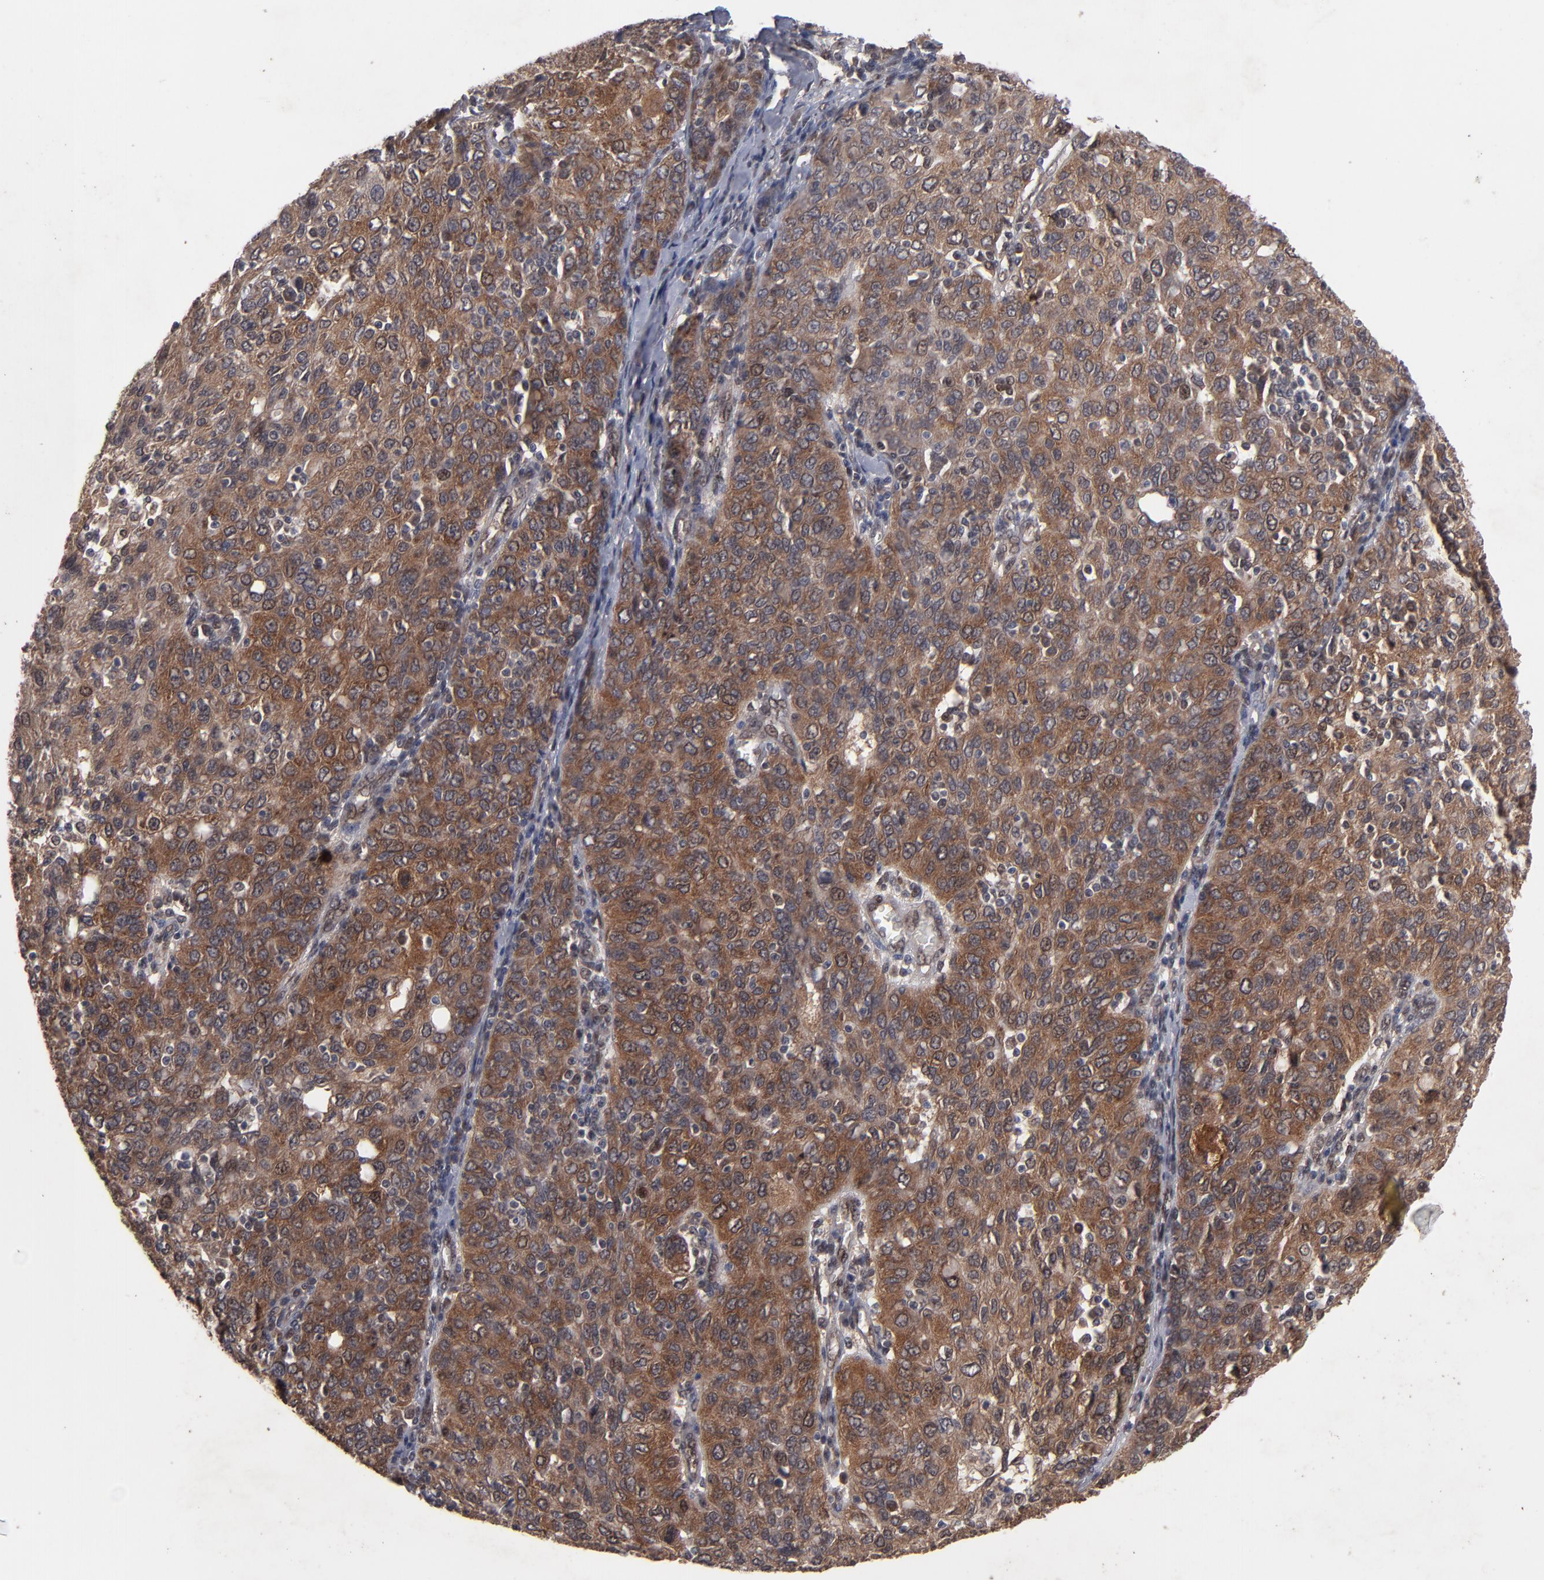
{"staining": {"intensity": "moderate", "quantity": ">75%", "location": "cytoplasmic/membranous"}, "tissue": "ovarian cancer", "cell_type": "Tumor cells", "image_type": "cancer", "snomed": [{"axis": "morphology", "description": "Carcinoma, endometroid"}, {"axis": "topography", "description": "Ovary"}], "caption": "Ovarian cancer stained for a protein (brown) exhibits moderate cytoplasmic/membranous positive positivity in about >75% of tumor cells.", "gene": "HUWE1", "patient": {"sex": "female", "age": 50}}